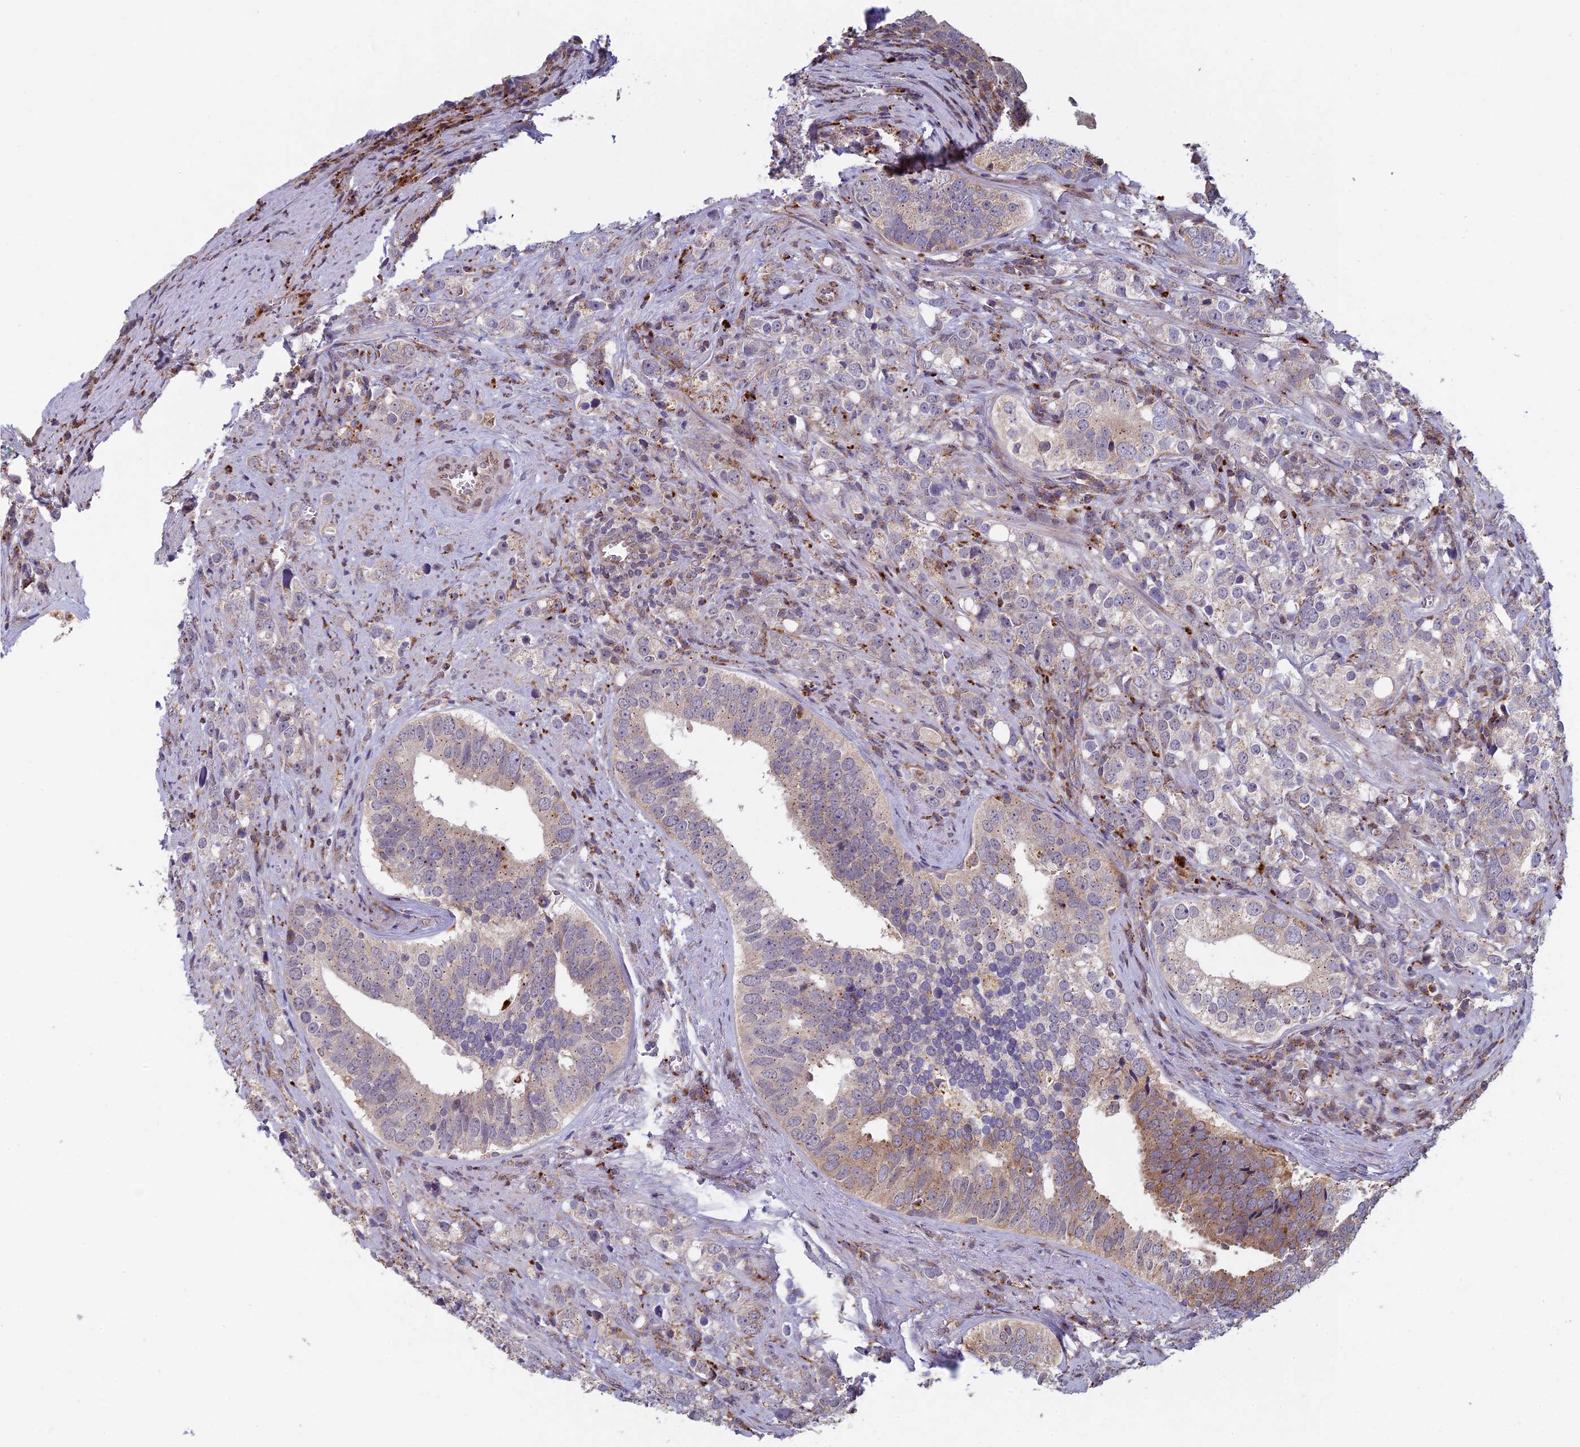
{"staining": {"intensity": "moderate", "quantity": "<25%", "location": "cytoplasmic/membranous"}, "tissue": "prostate cancer", "cell_type": "Tumor cells", "image_type": "cancer", "snomed": [{"axis": "morphology", "description": "Adenocarcinoma, High grade"}, {"axis": "topography", "description": "Prostate"}], "caption": "A brown stain labels moderate cytoplasmic/membranous staining of a protein in prostate cancer tumor cells.", "gene": "FOXS1", "patient": {"sex": "male", "age": 71}}